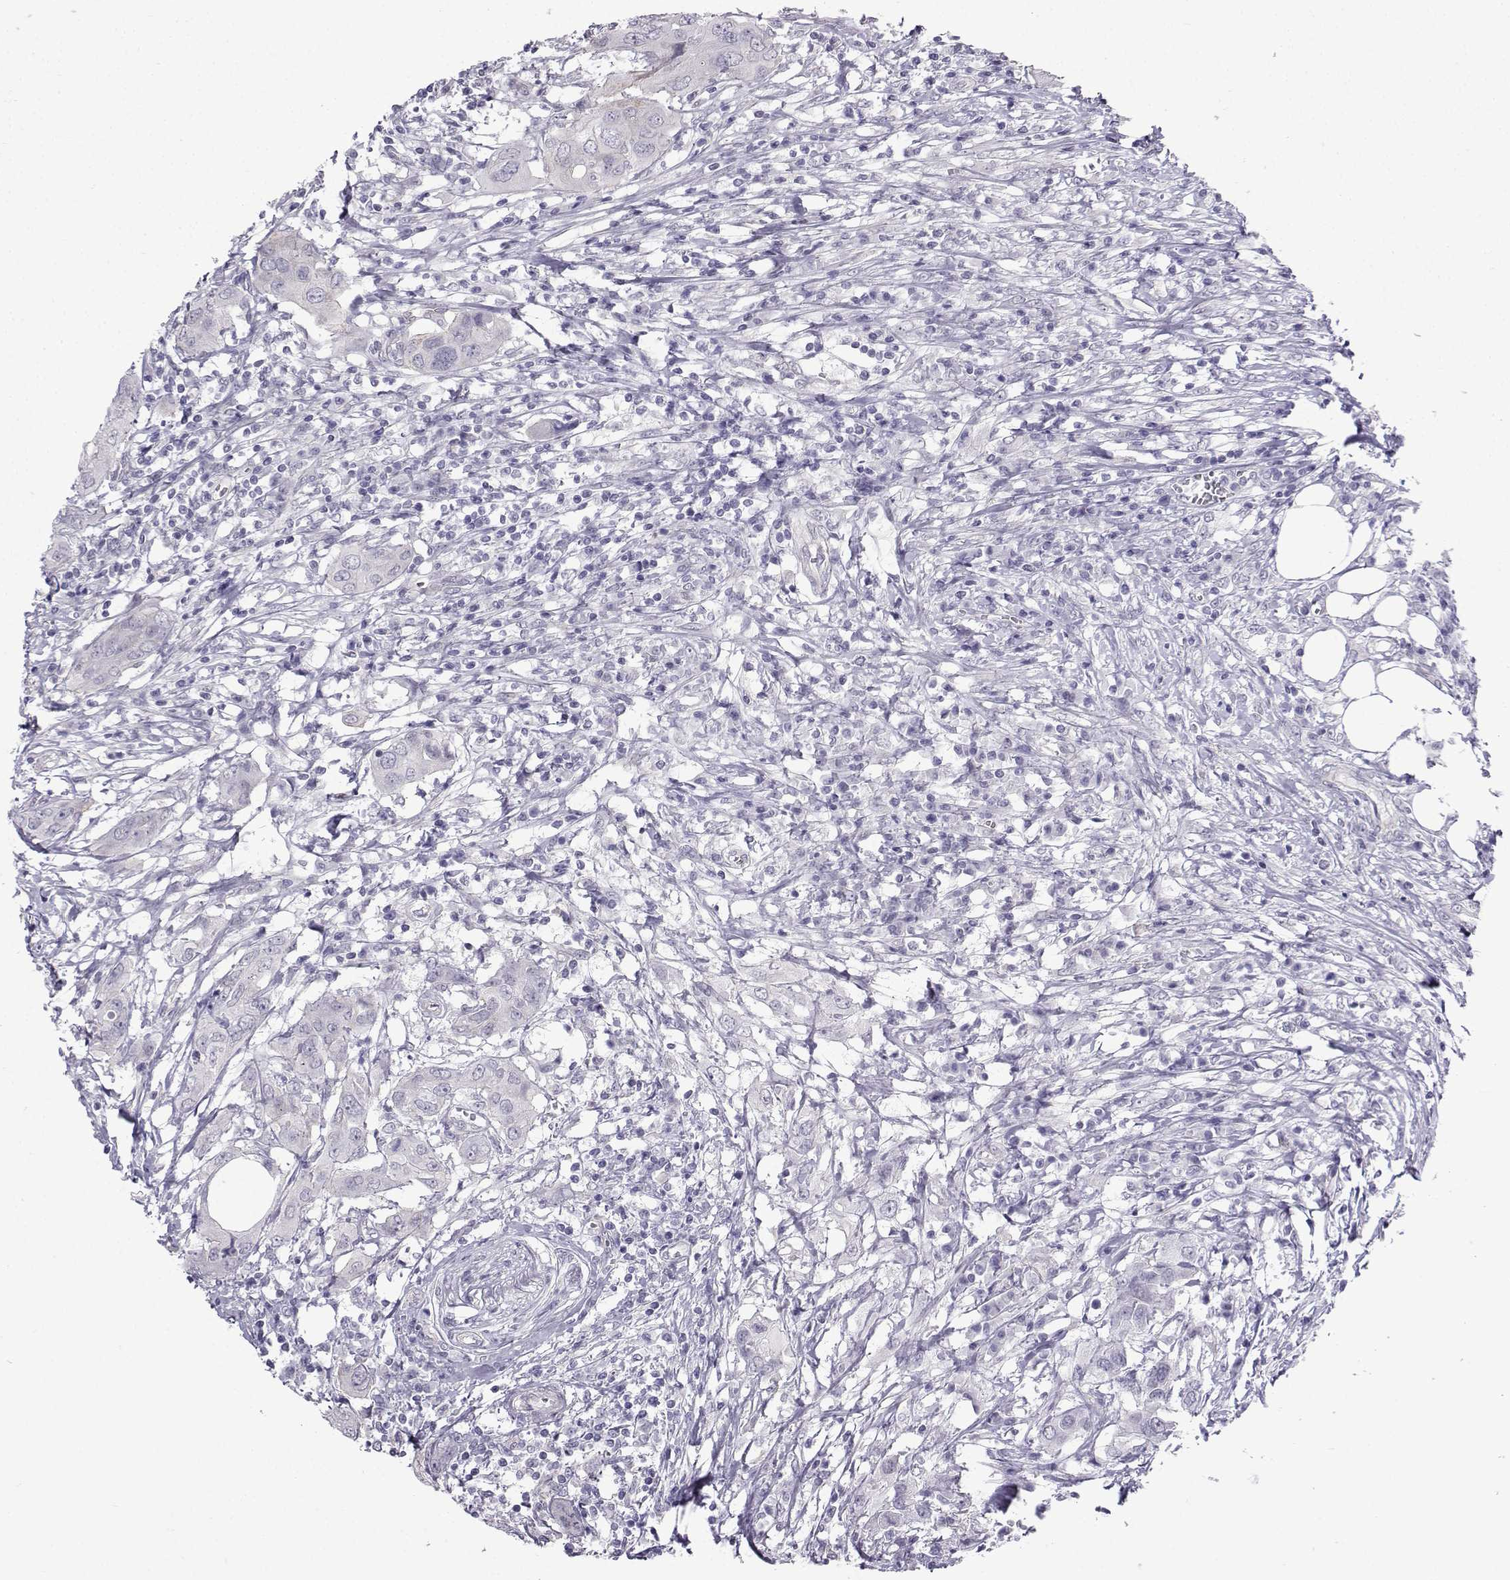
{"staining": {"intensity": "negative", "quantity": "none", "location": "none"}, "tissue": "urothelial cancer", "cell_type": "Tumor cells", "image_type": "cancer", "snomed": [{"axis": "morphology", "description": "Urothelial carcinoma, NOS"}, {"axis": "morphology", "description": "Urothelial carcinoma, High grade"}, {"axis": "topography", "description": "Urinary bladder"}], "caption": "Tumor cells show no significant positivity in urothelial cancer. (DAB immunohistochemistry, high magnification).", "gene": "CFAP53", "patient": {"sex": "male", "age": 63}}